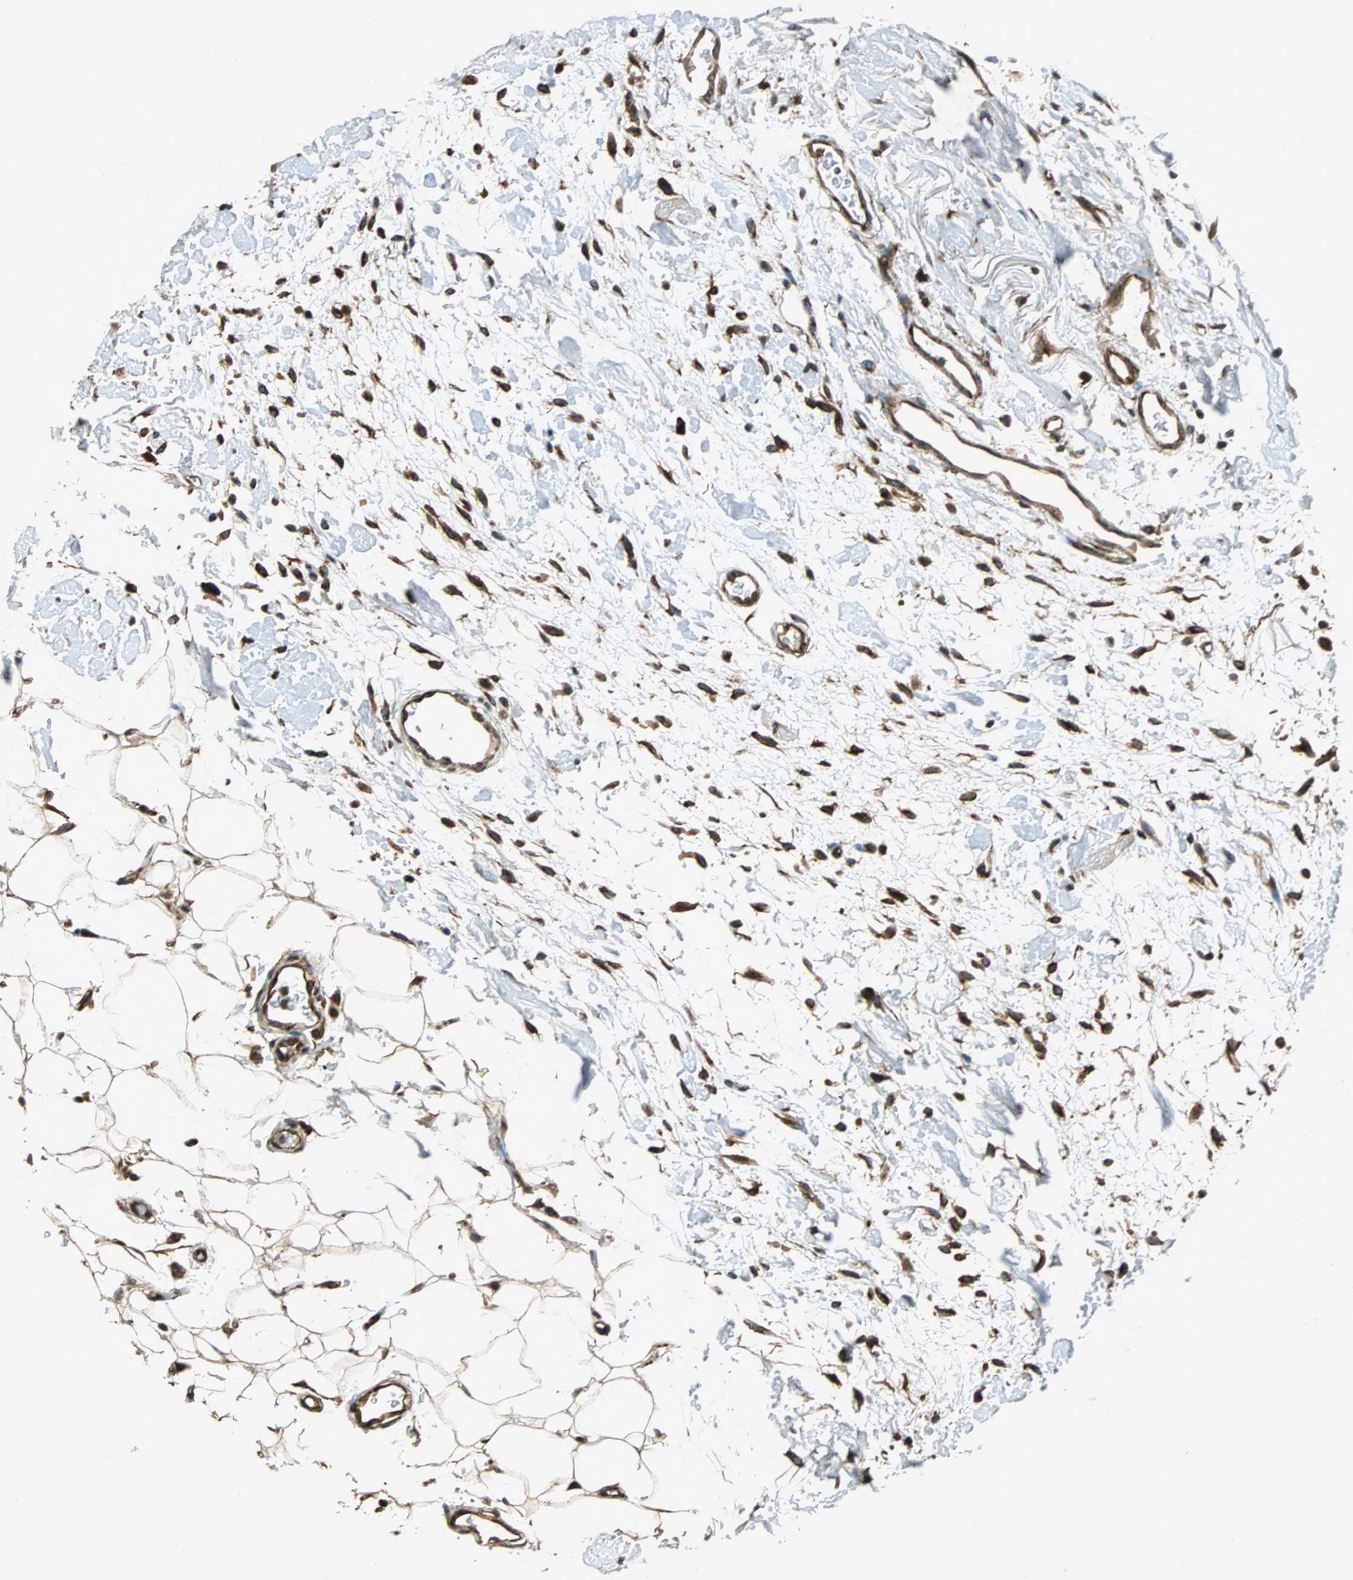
{"staining": {"intensity": "strong", "quantity": ">75%", "location": "cytoplasmic/membranous"}, "tissue": "breast cancer", "cell_type": "Tumor cells", "image_type": "cancer", "snomed": [{"axis": "morphology", "description": "Duct carcinoma"}, {"axis": "topography", "description": "Breast"}], "caption": "Strong cytoplasmic/membranous staining is appreciated in approximately >75% of tumor cells in breast cancer.", "gene": "TUBA4A", "patient": {"sex": "female", "age": 87}}